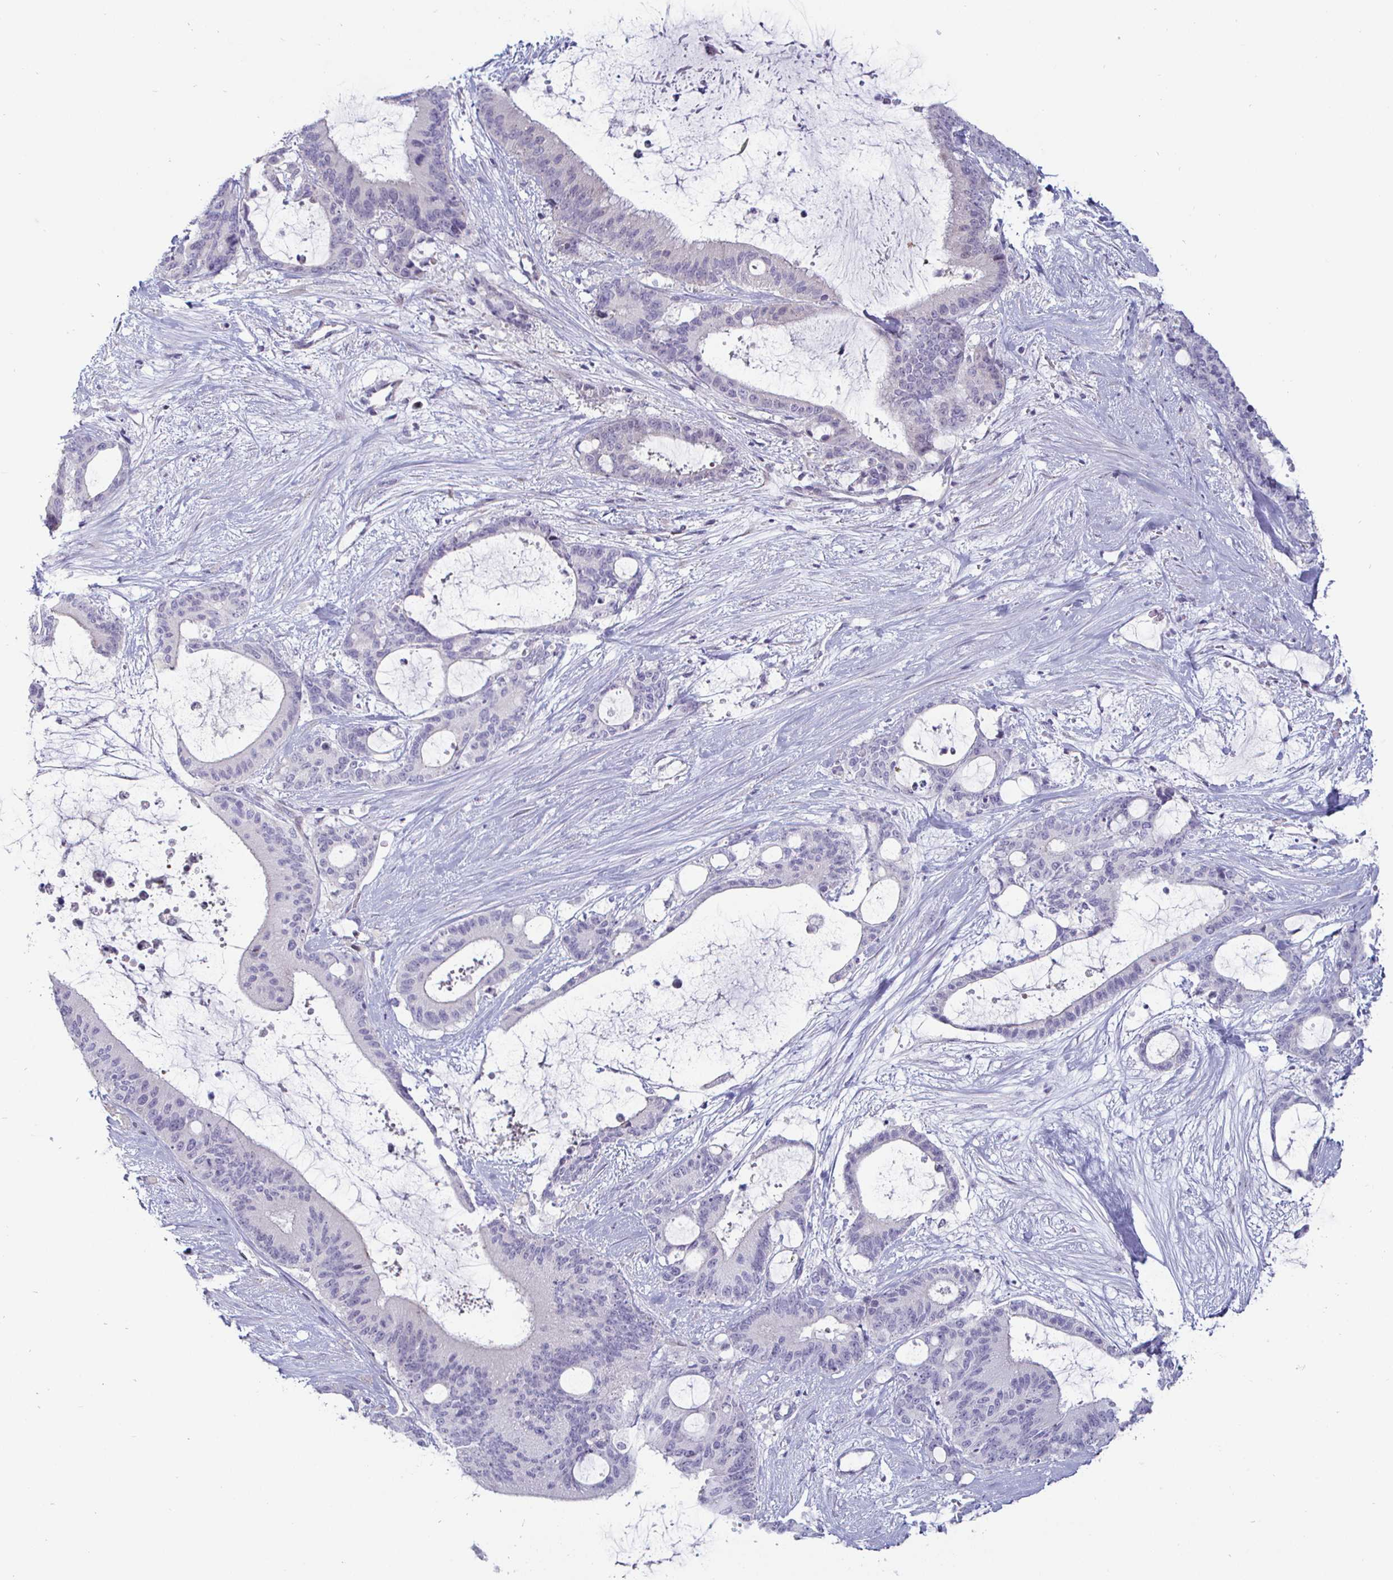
{"staining": {"intensity": "negative", "quantity": "none", "location": "none"}, "tissue": "liver cancer", "cell_type": "Tumor cells", "image_type": "cancer", "snomed": [{"axis": "morphology", "description": "Normal tissue, NOS"}, {"axis": "morphology", "description": "Cholangiocarcinoma"}, {"axis": "topography", "description": "Liver"}, {"axis": "topography", "description": "Peripheral nerve tissue"}], "caption": "Tumor cells are negative for brown protein staining in liver cancer.", "gene": "DMRTB1", "patient": {"sex": "female", "age": 73}}